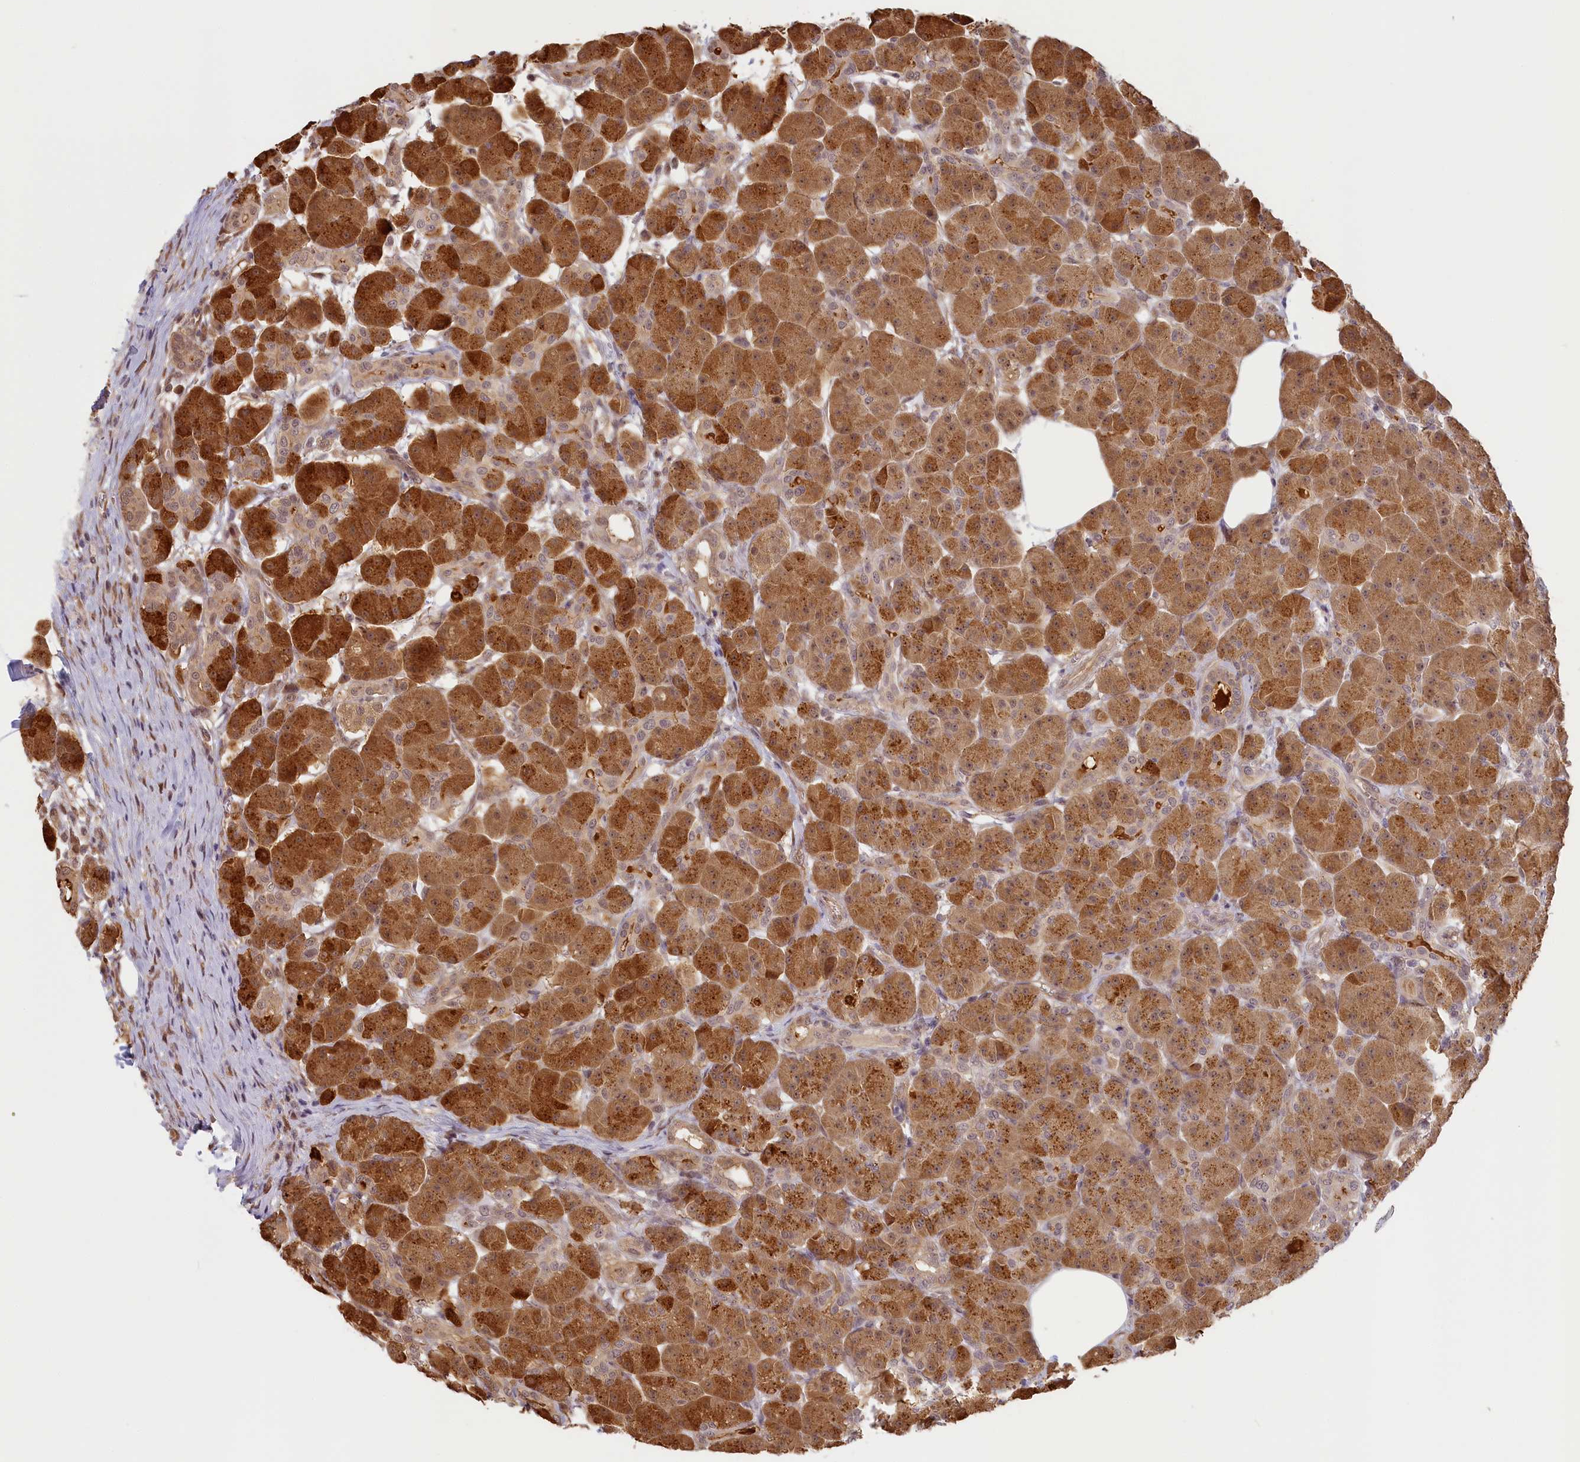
{"staining": {"intensity": "moderate", "quantity": ">75%", "location": "cytoplasmic/membranous,nuclear"}, "tissue": "pancreas", "cell_type": "Exocrine glandular cells", "image_type": "normal", "snomed": [{"axis": "morphology", "description": "Normal tissue, NOS"}, {"axis": "topography", "description": "Pancreas"}], "caption": "Immunohistochemistry (IHC) photomicrograph of normal pancreas stained for a protein (brown), which demonstrates medium levels of moderate cytoplasmic/membranous,nuclear staining in about >75% of exocrine glandular cells.", "gene": "C19orf44", "patient": {"sex": "male", "age": 63}}